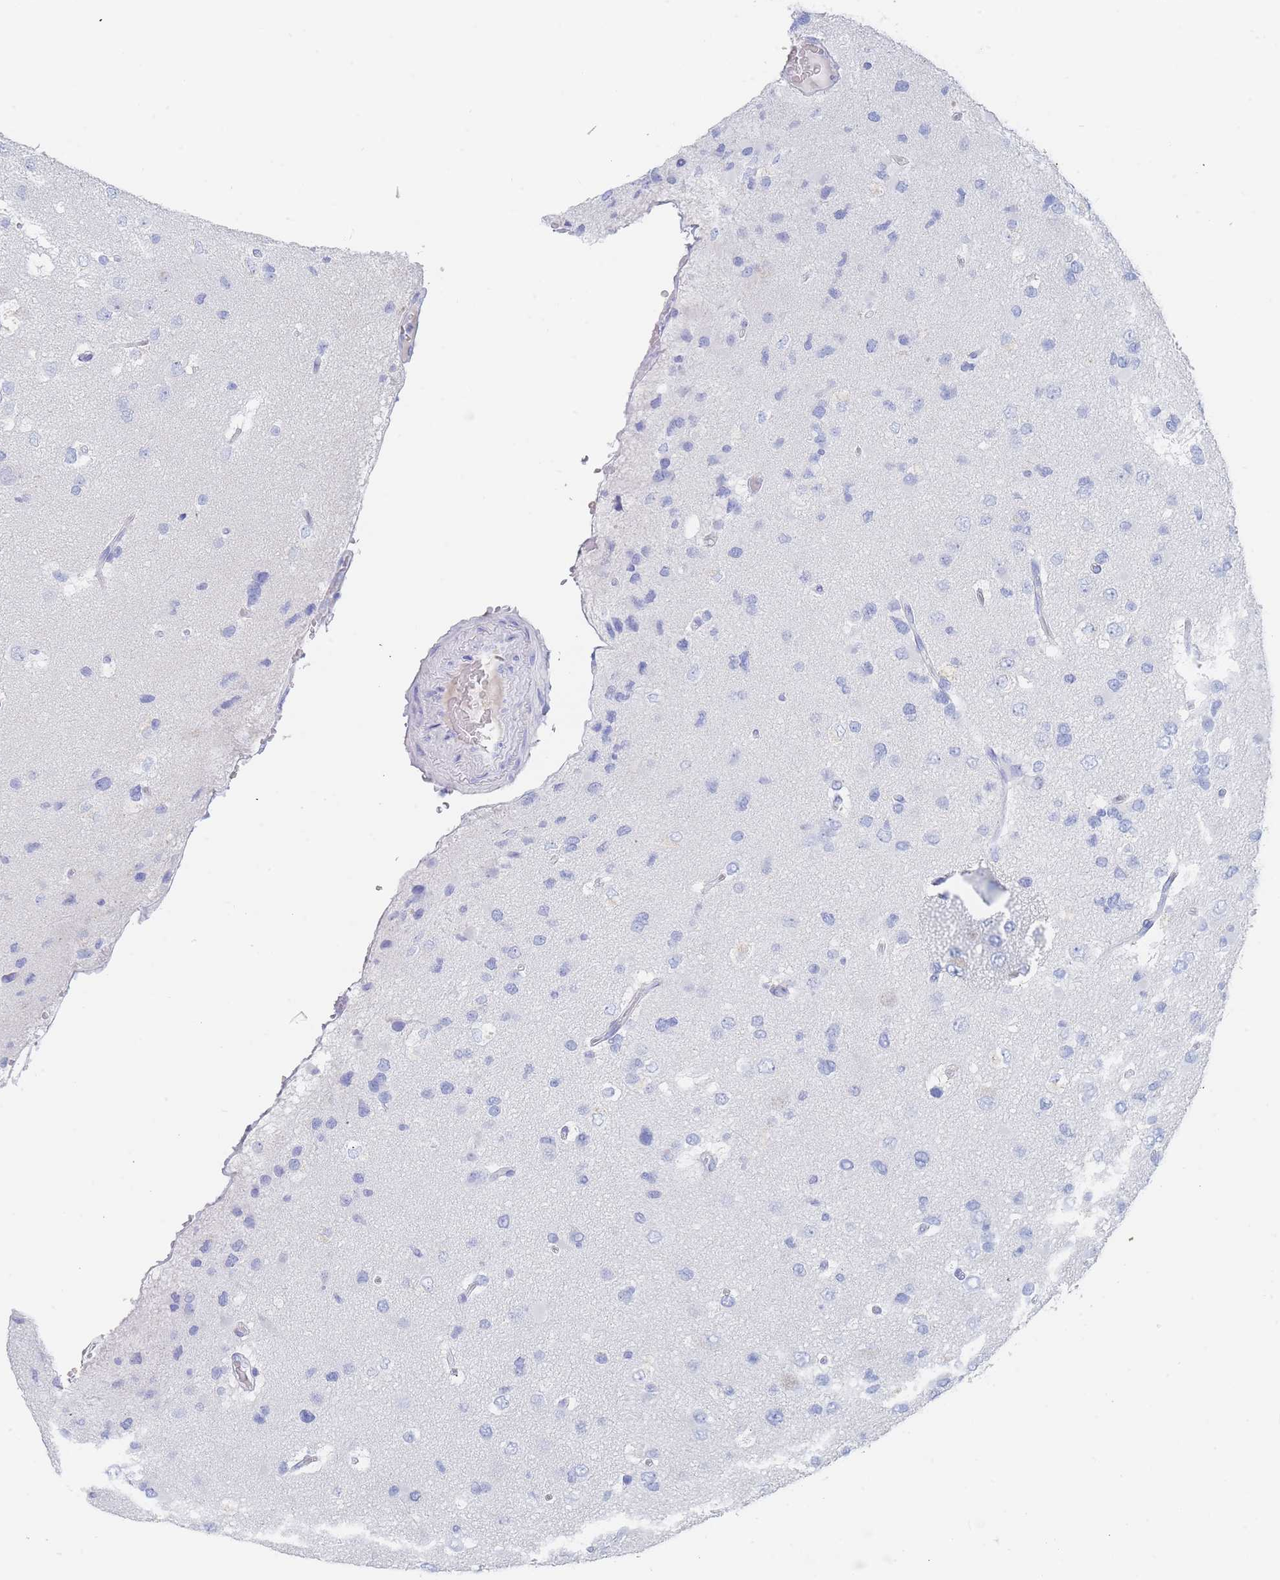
{"staining": {"intensity": "negative", "quantity": "none", "location": "none"}, "tissue": "glioma", "cell_type": "Tumor cells", "image_type": "cancer", "snomed": [{"axis": "morphology", "description": "Glioma, malignant, High grade"}, {"axis": "topography", "description": "Brain"}], "caption": "The immunohistochemistry (IHC) micrograph has no significant positivity in tumor cells of high-grade glioma (malignant) tissue.", "gene": "SLC25A35", "patient": {"sex": "male", "age": 53}}